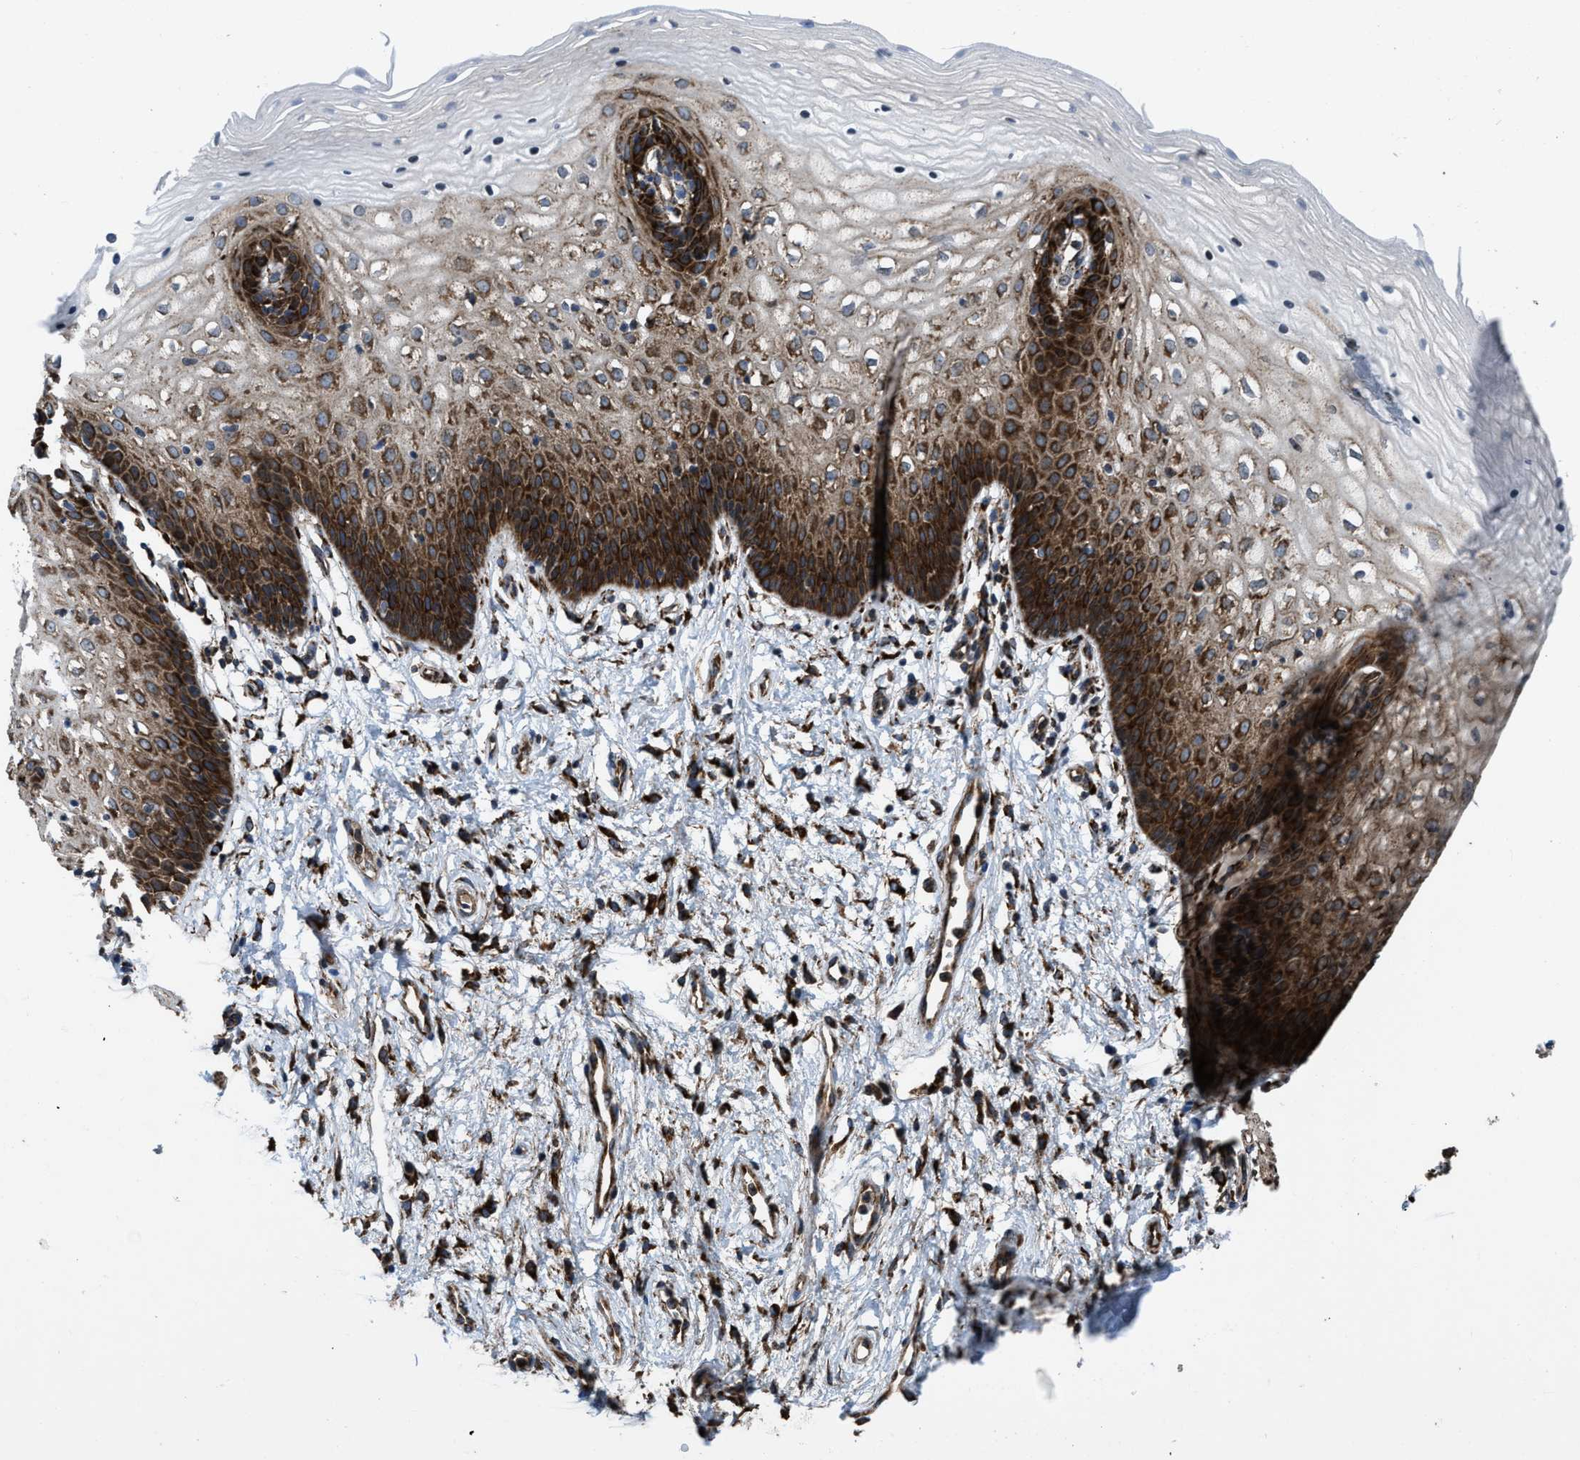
{"staining": {"intensity": "strong", "quantity": ">75%", "location": "cytoplasmic/membranous"}, "tissue": "vagina", "cell_type": "Squamous epithelial cells", "image_type": "normal", "snomed": [{"axis": "morphology", "description": "Normal tissue, NOS"}, {"axis": "topography", "description": "Vagina"}], "caption": "Protein staining demonstrates strong cytoplasmic/membranous expression in approximately >75% of squamous epithelial cells in benign vagina.", "gene": "PER3", "patient": {"sex": "female", "age": 34}}